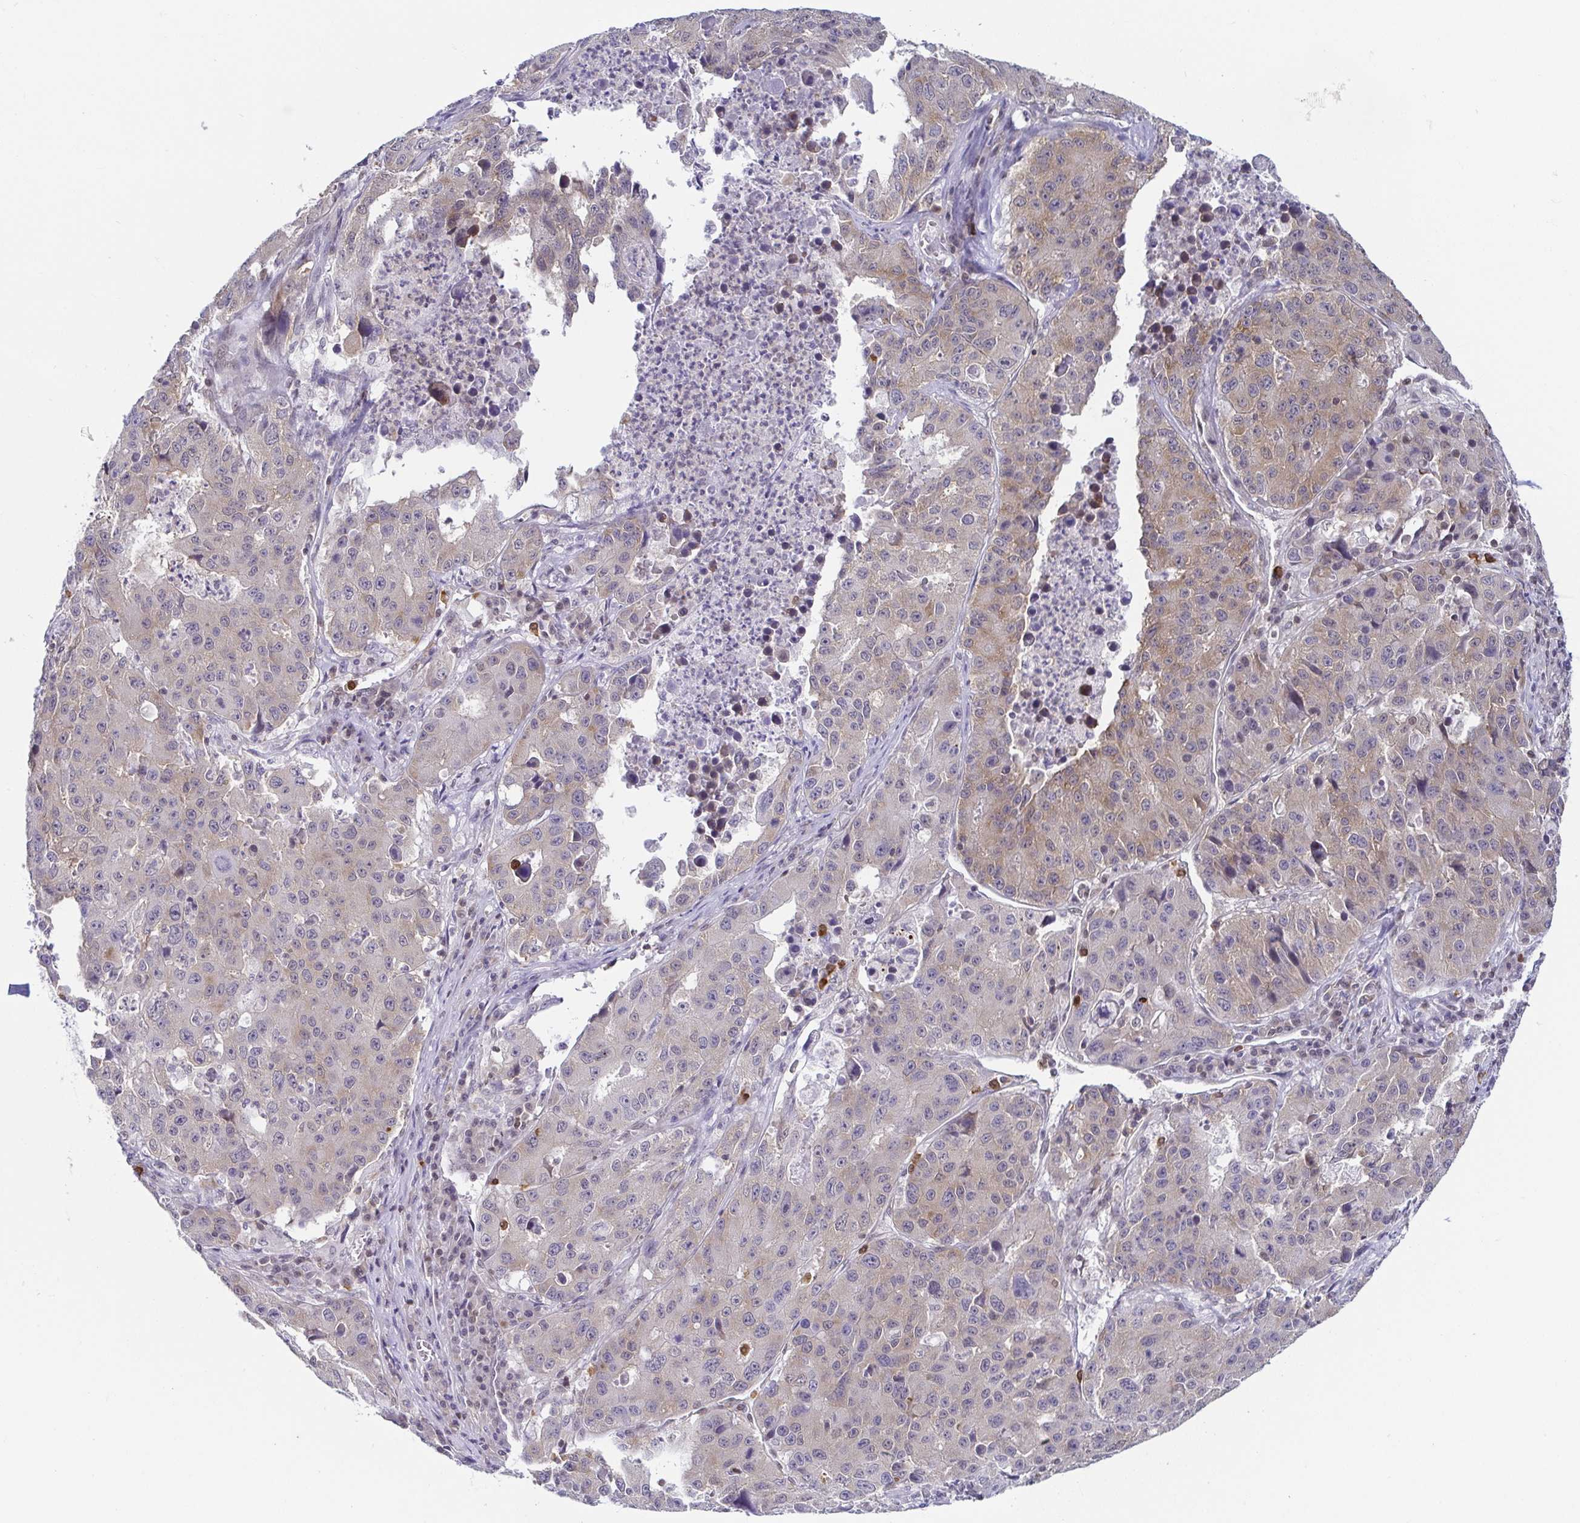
{"staining": {"intensity": "weak", "quantity": "<25%", "location": "cytoplasmic/membranous"}, "tissue": "stomach cancer", "cell_type": "Tumor cells", "image_type": "cancer", "snomed": [{"axis": "morphology", "description": "Adenocarcinoma, NOS"}, {"axis": "topography", "description": "Stomach"}], "caption": "An image of adenocarcinoma (stomach) stained for a protein displays no brown staining in tumor cells.", "gene": "EWSR1", "patient": {"sex": "male", "age": 71}}